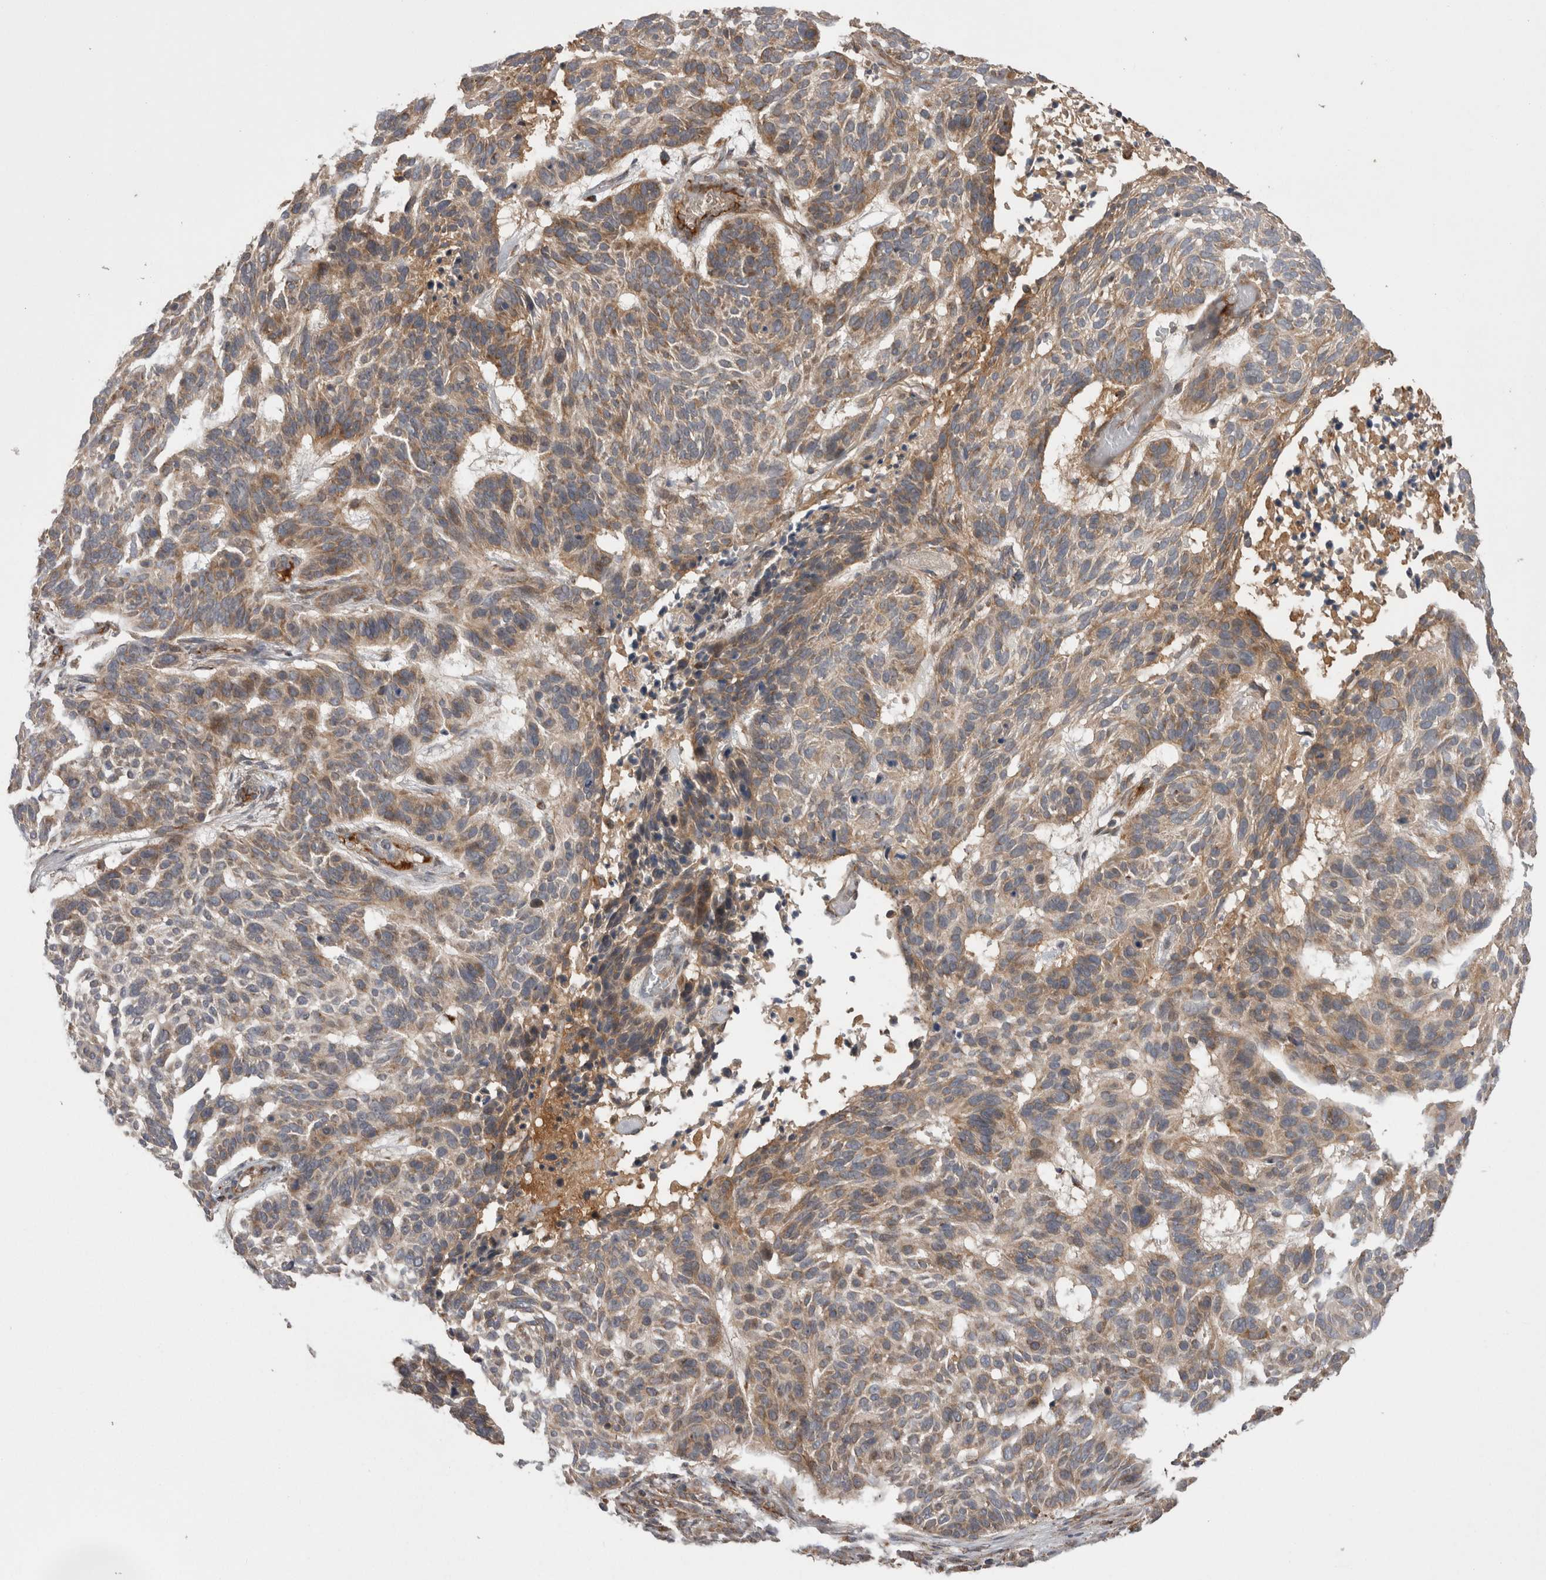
{"staining": {"intensity": "weak", "quantity": ">75%", "location": "cytoplasmic/membranous"}, "tissue": "skin cancer", "cell_type": "Tumor cells", "image_type": "cancer", "snomed": [{"axis": "morphology", "description": "Basal cell carcinoma"}, {"axis": "topography", "description": "Skin"}], "caption": "Protein expression analysis of human skin cancer reveals weak cytoplasmic/membranous expression in approximately >75% of tumor cells.", "gene": "DARS2", "patient": {"sex": "male", "age": 85}}